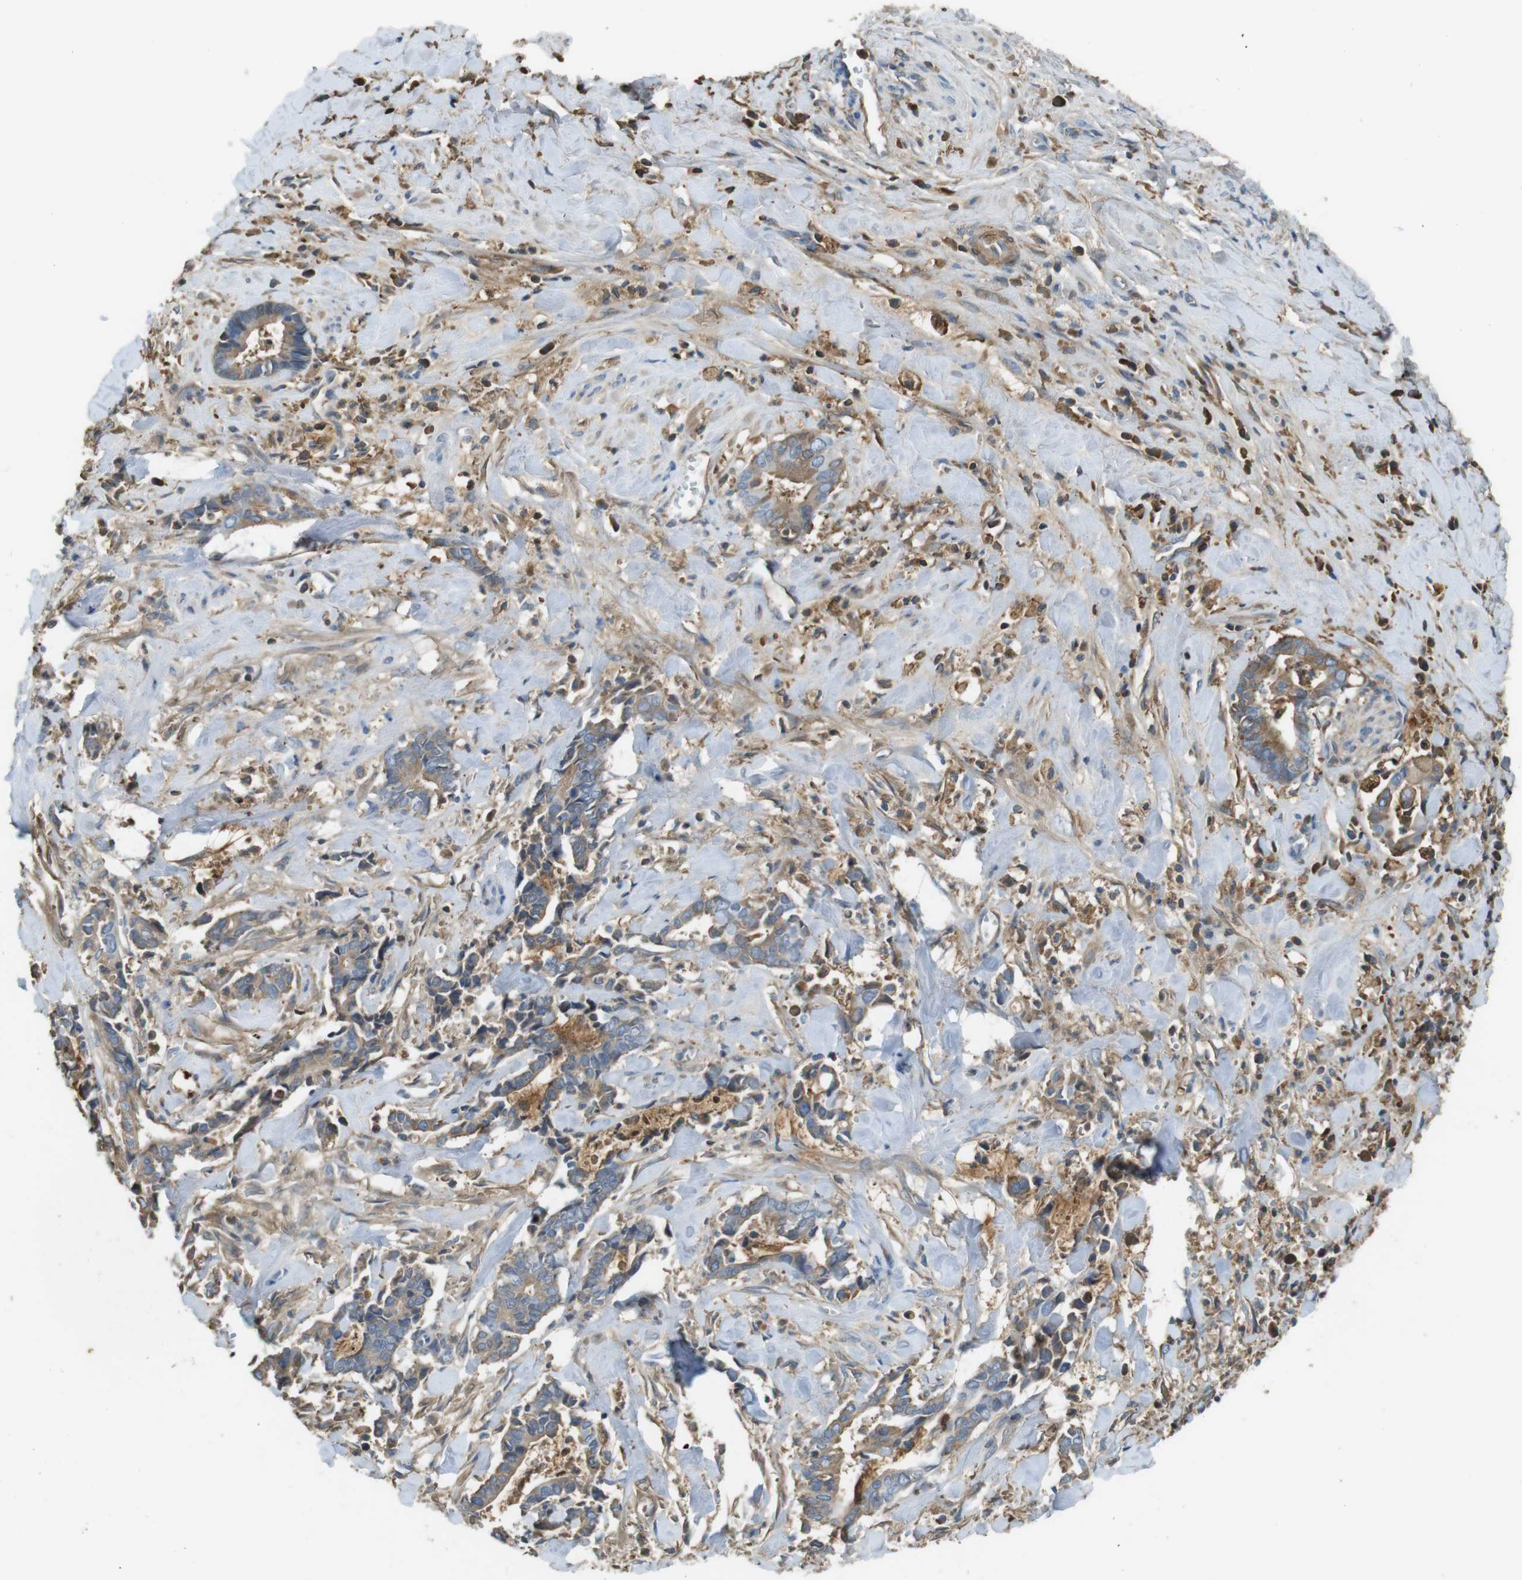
{"staining": {"intensity": "moderate", "quantity": ">75%", "location": "cytoplasmic/membranous"}, "tissue": "cervical cancer", "cell_type": "Tumor cells", "image_type": "cancer", "snomed": [{"axis": "morphology", "description": "Adenocarcinoma, NOS"}, {"axis": "topography", "description": "Cervix"}], "caption": "Immunohistochemical staining of adenocarcinoma (cervical) displays medium levels of moderate cytoplasmic/membranous protein staining in about >75% of tumor cells.", "gene": "LTBP4", "patient": {"sex": "female", "age": 44}}